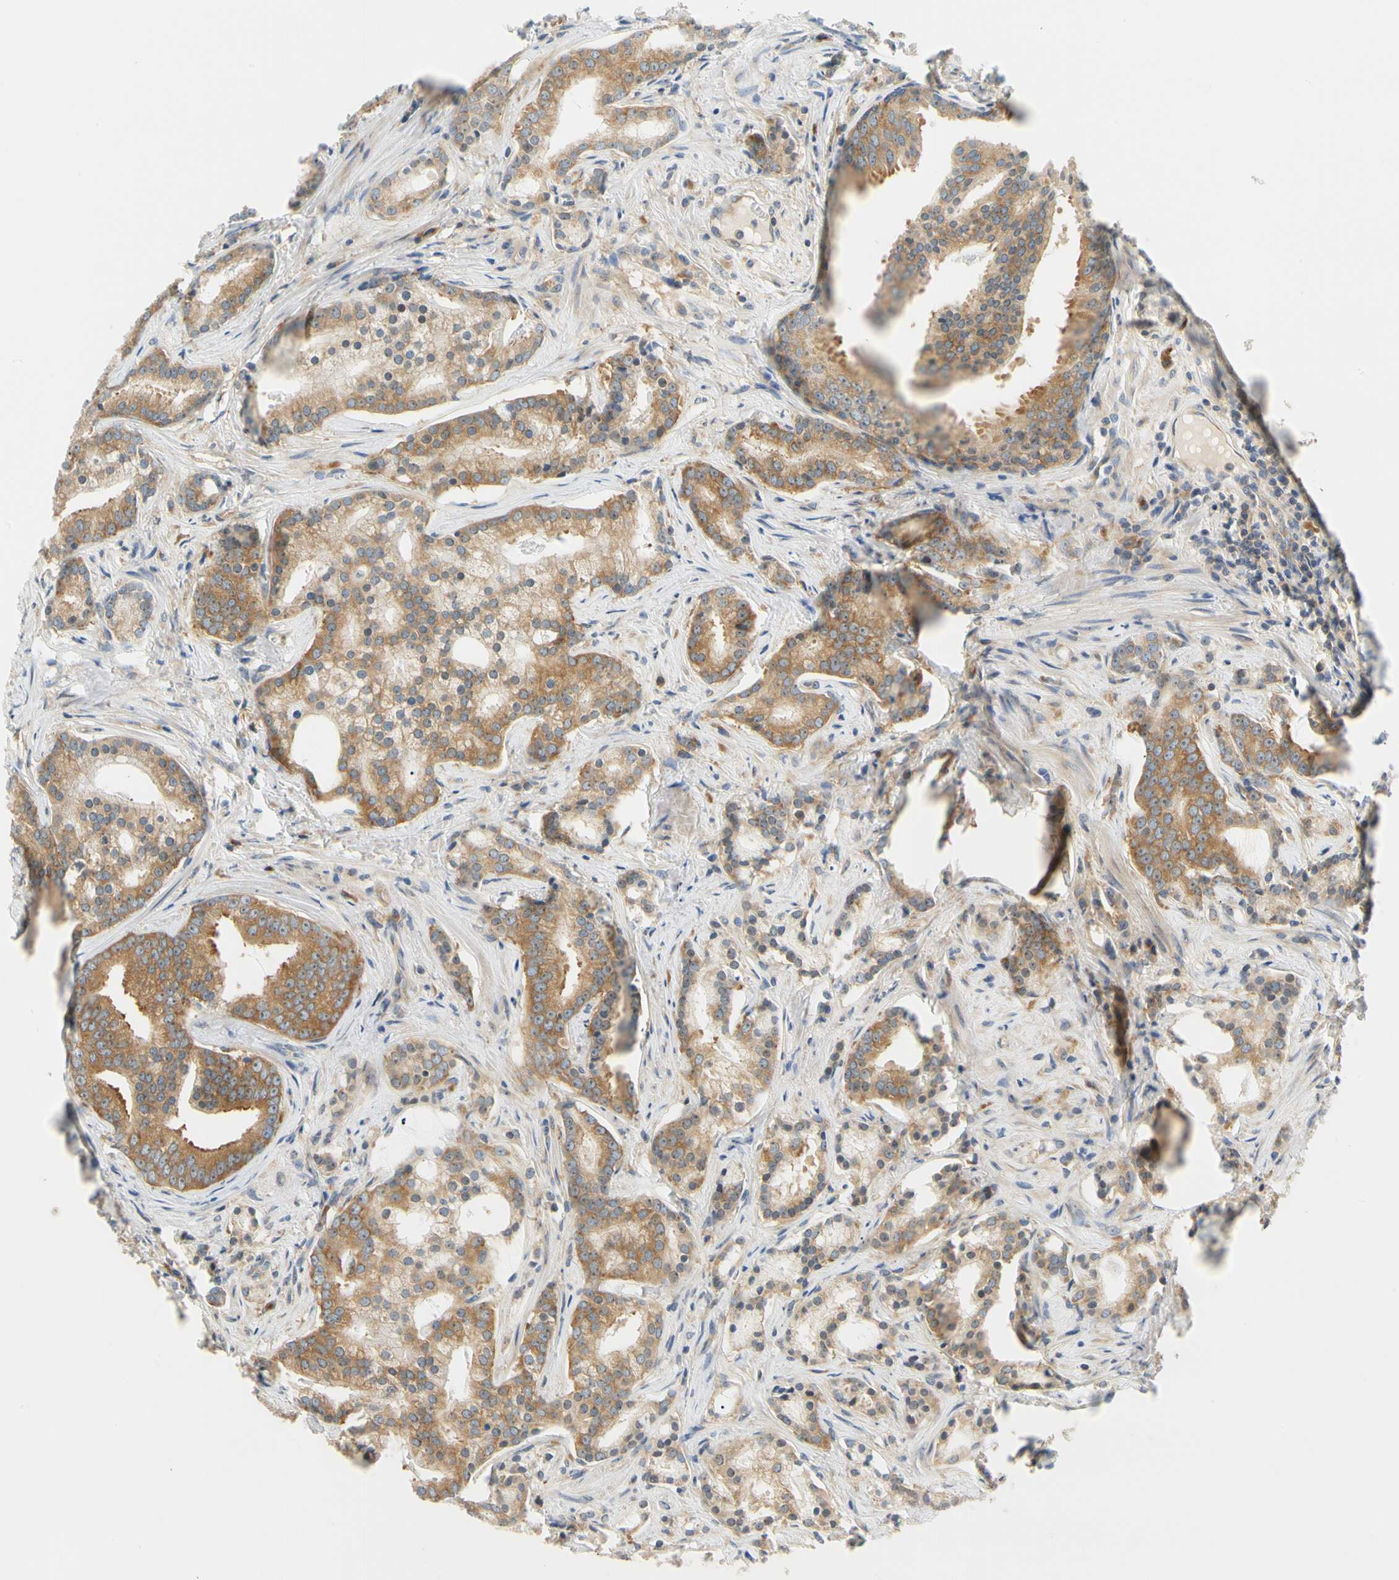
{"staining": {"intensity": "moderate", "quantity": ">75%", "location": "cytoplasmic/membranous"}, "tissue": "prostate cancer", "cell_type": "Tumor cells", "image_type": "cancer", "snomed": [{"axis": "morphology", "description": "Adenocarcinoma, Low grade"}, {"axis": "topography", "description": "Prostate"}], "caption": "Protein positivity by immunohistochemistry displays moderate cytoplasmic/membranous staining in approximately >75% of tumor cells in prostate cancer (low-grade adenocarcinoma).", "gene": "LRRC47", "patient": {"sex": "male", "age": 58}}